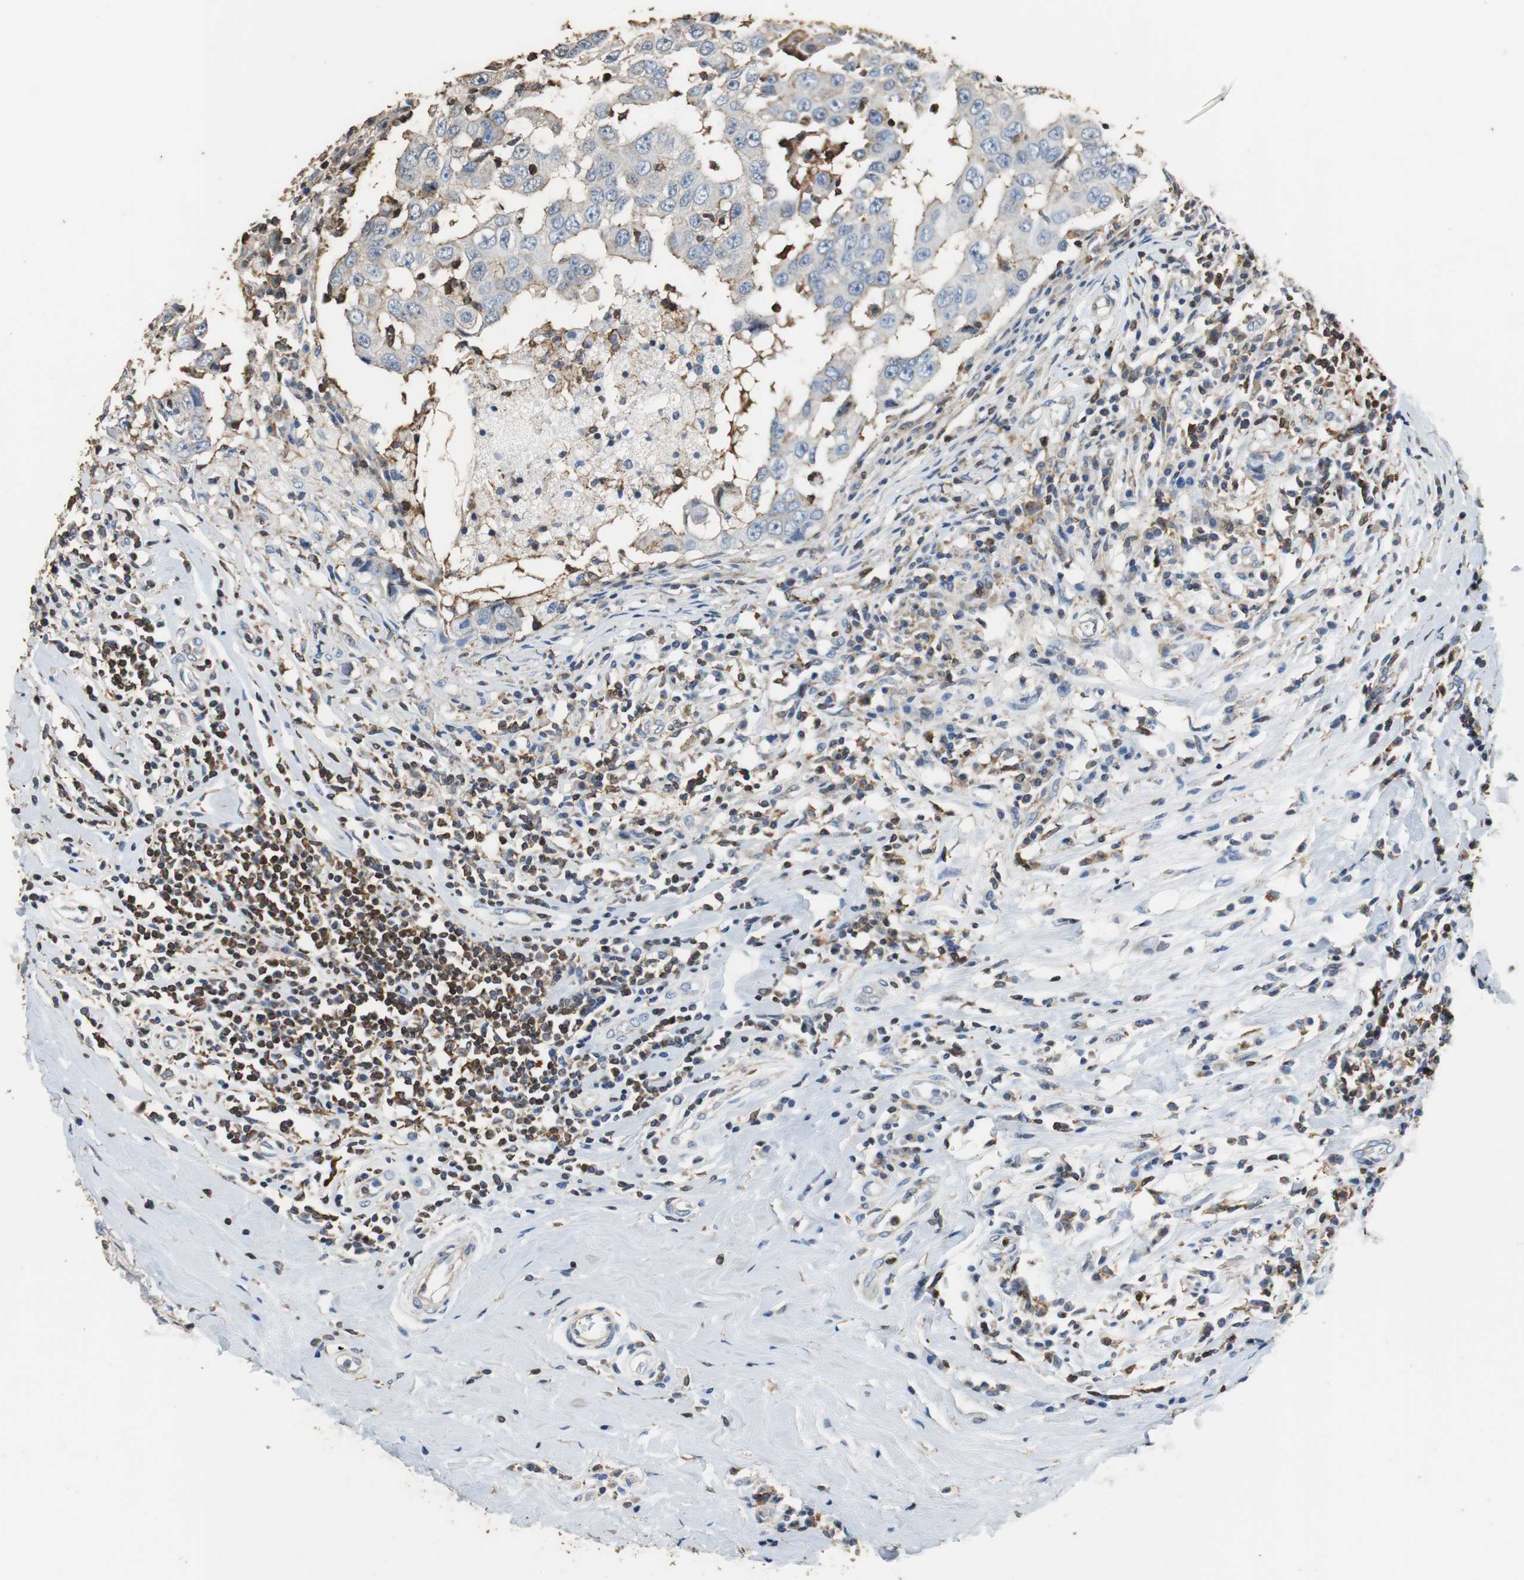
{"staining": {"intensity": "negative", "quantity": "none", "location": "none"}, "tissue": "breast cancer", "cell_type": "Tumor cells", "image_type": "cancer", "snomed": [{"axis": "morphology", "description": "Duct carcinoma"}, {"axis": "topography", "description": "Breast"}], "caption": "The photomicrograph shows no significant staining in tumor cells of breast infiltrating ductal carcinoma.", "gene": "PRKRA", "patient": {"sex": "female", "age": 27}}